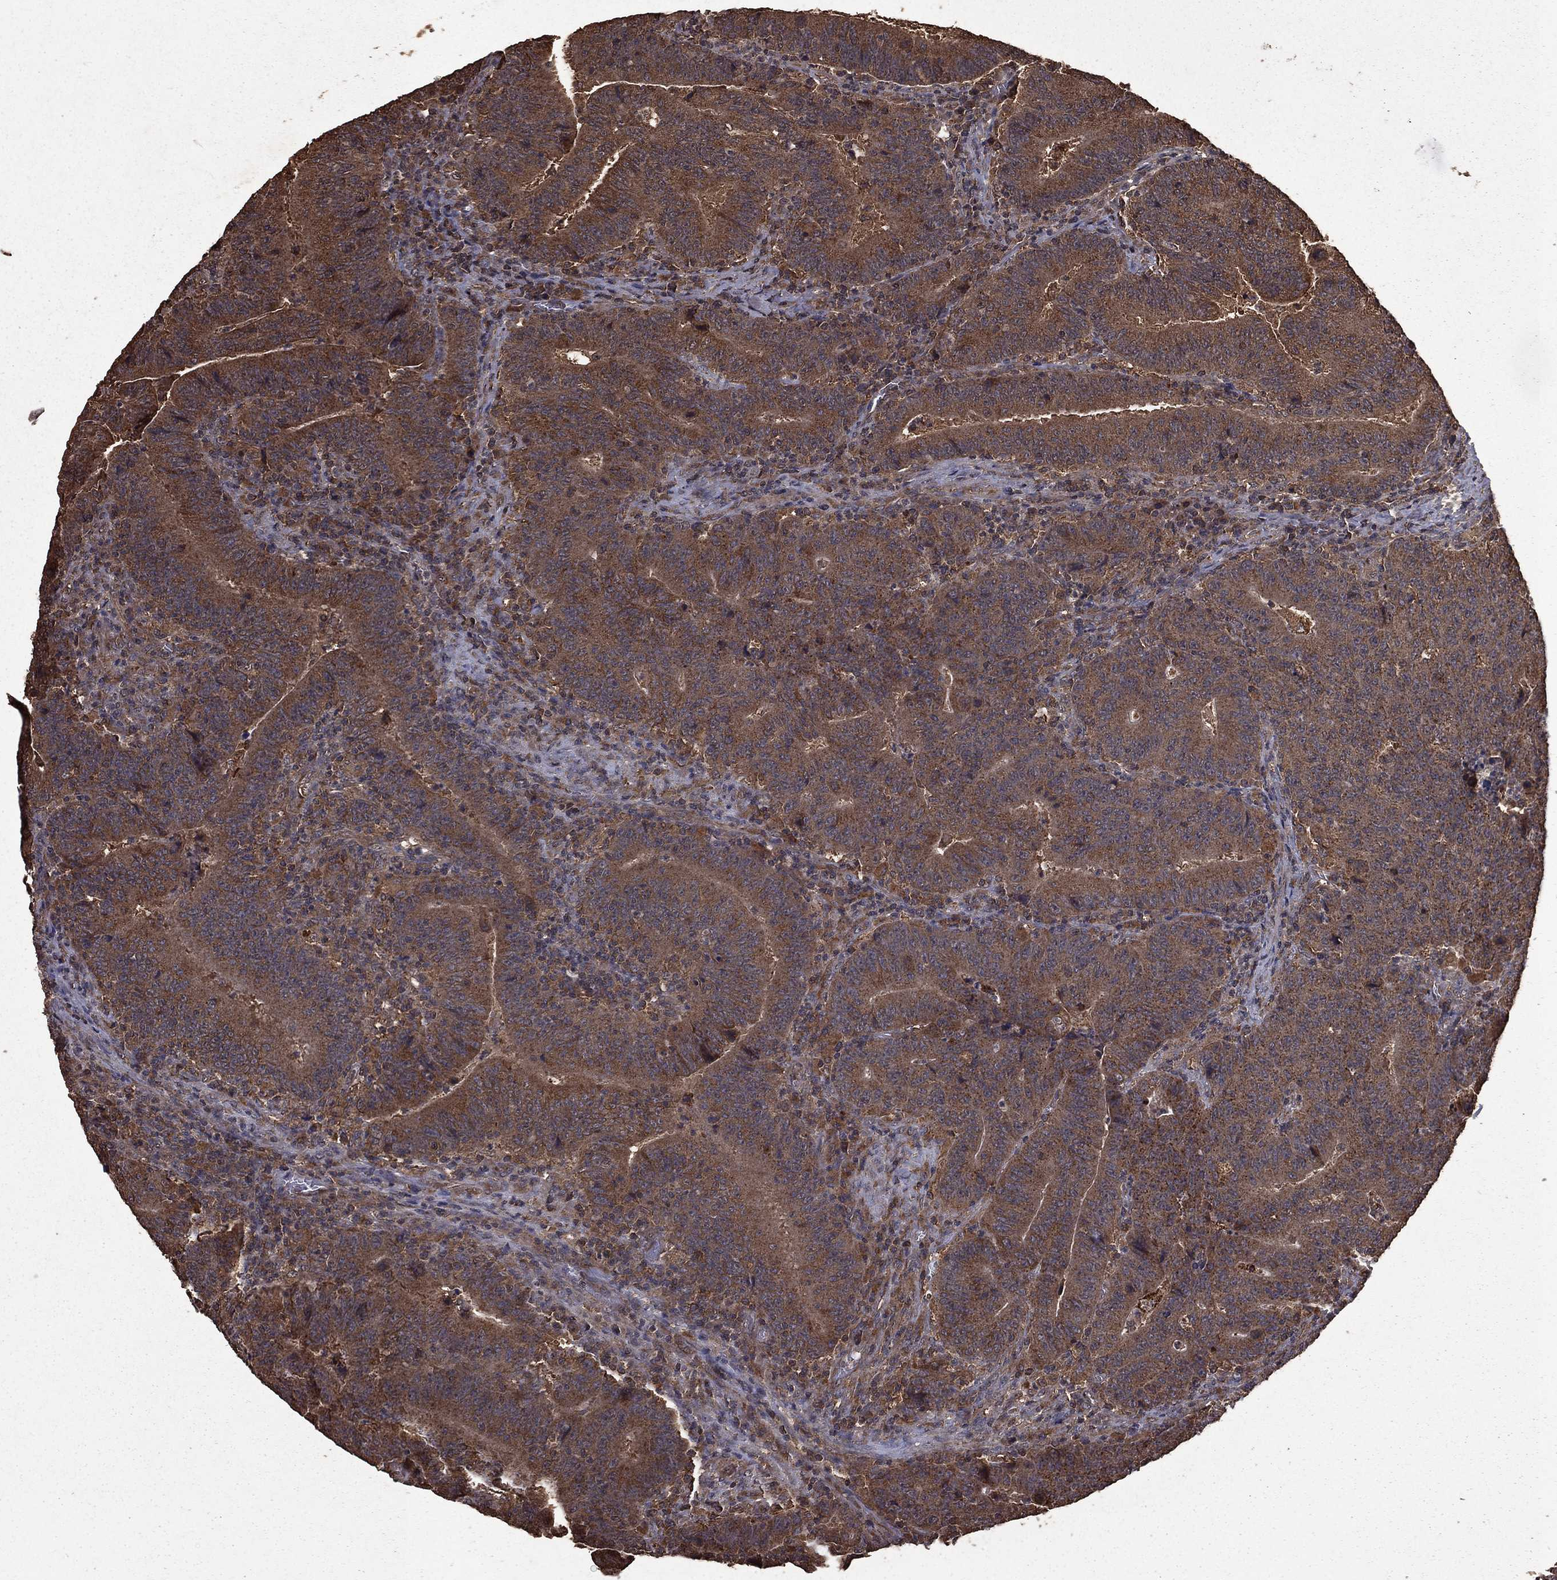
{"staining": {"intensity": "moderate", "quantity": "25%-75%", "location": "cytoplasmic/membranous"}, "tissue": "colorectal cancer", "cell_type": "Tumor cells", "image_type": "cancer", "snomed": [{"axis": "morphology", "description": "Adenocarcinoma, NOS"}, {"axis": "topography", "description": "Colon"}], "caption": "Brown immunohistochemical staining in human colorectal cancer reveals moderate cytoplasmic/membranous expression in approximately 25%-75% of tumor cells. (DAB (3,3'-diaminobenzidine) IHC with brightfield microscopy, high magnification).", "gene": "BIRC6", "patient": {"sex": "female", "age": 75}}